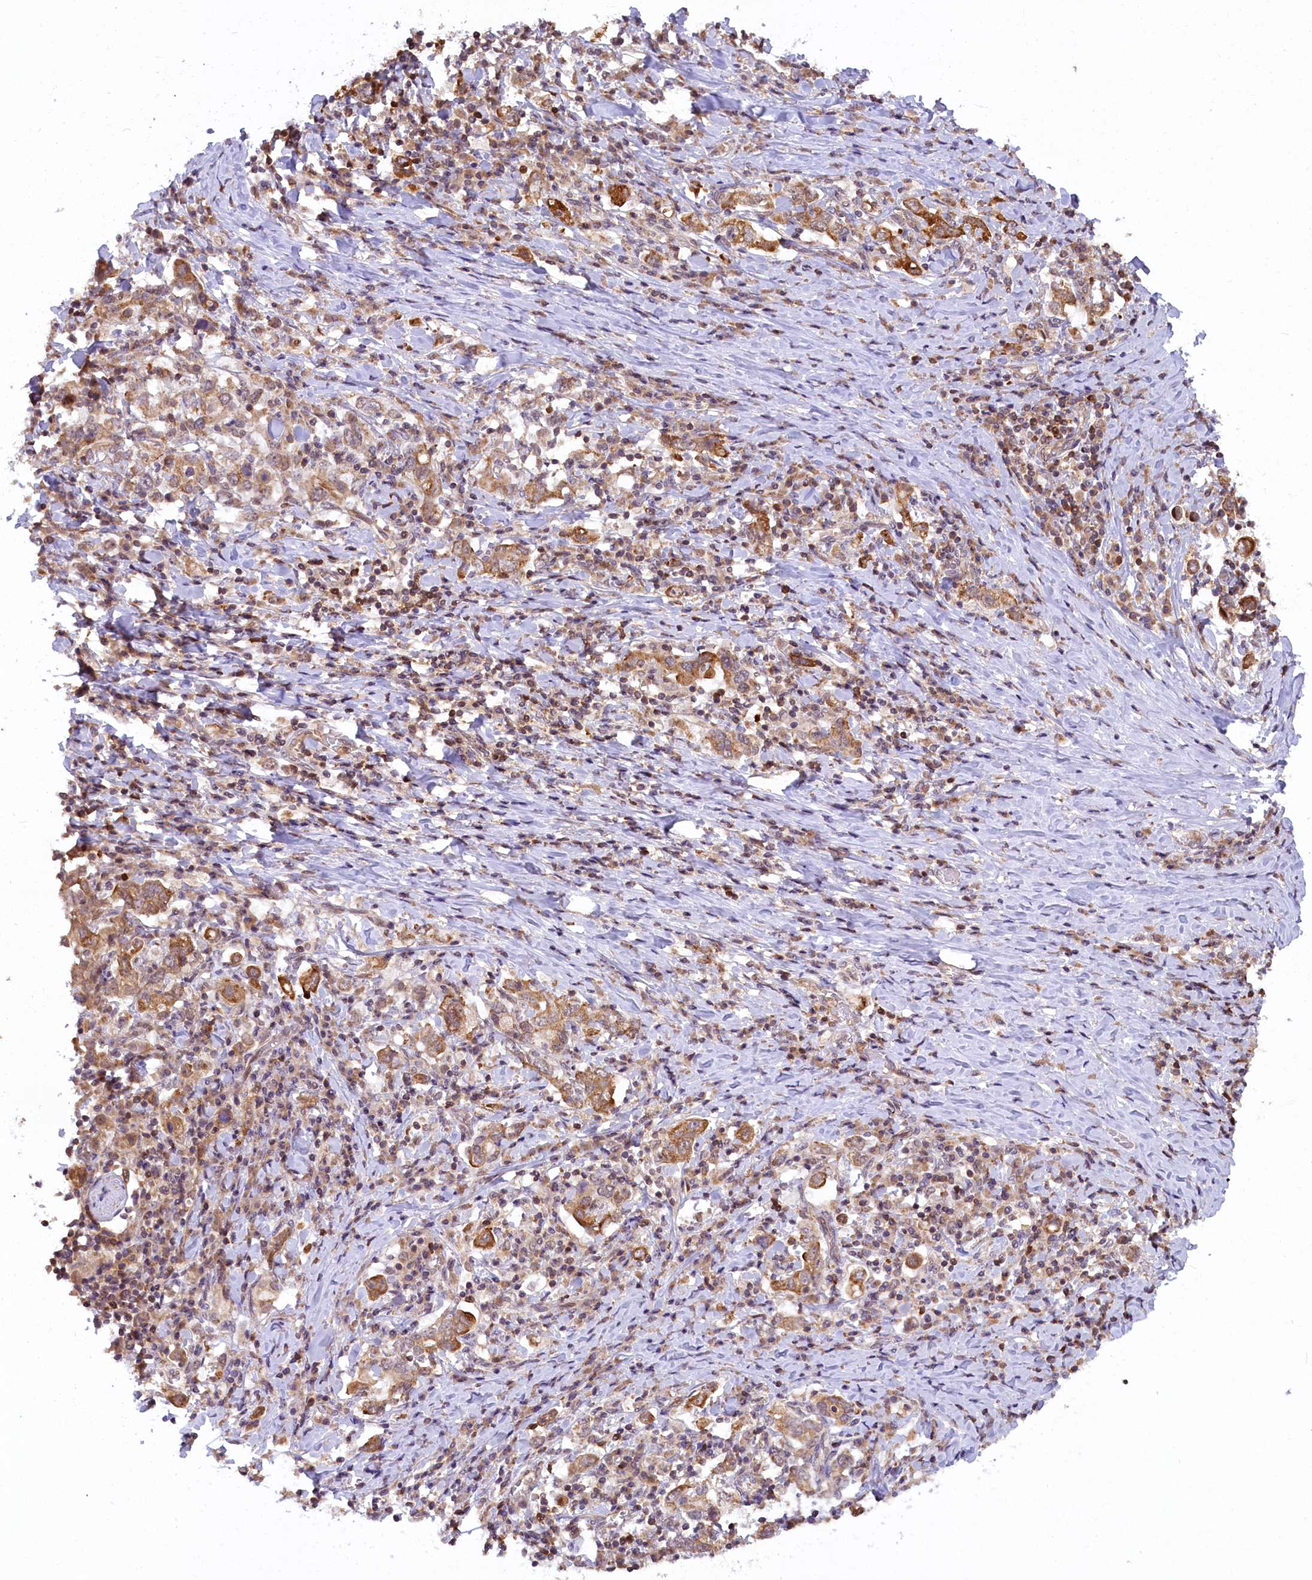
{"staining": {"intensity": "moderate", "quantity": ">75%", "location": "cytoplasmic/membranous"}, "tissue": "stomach cancer", "cell_type": "Tumor cells", "image_type": "cancer", "snomed": [{"axis": "morphology", "description": "Adenocarcinoma, NOS"}, {"axis": "topography", "description": "Stomach, upper"}, {"axis": "topography", "description": "Stomach"}], "caption": "High-magnification brightfield microscopy of adenocarcinoma (stomach) stained with DAB (brown) and counterstained with hematoxylin (blue). tumor cells exhibit moderate cytoplasmic/membranous positivity is present in approximately>75% of cells.", "gene": "CARD8", "patient": {"sex": "male", "age": 62}}